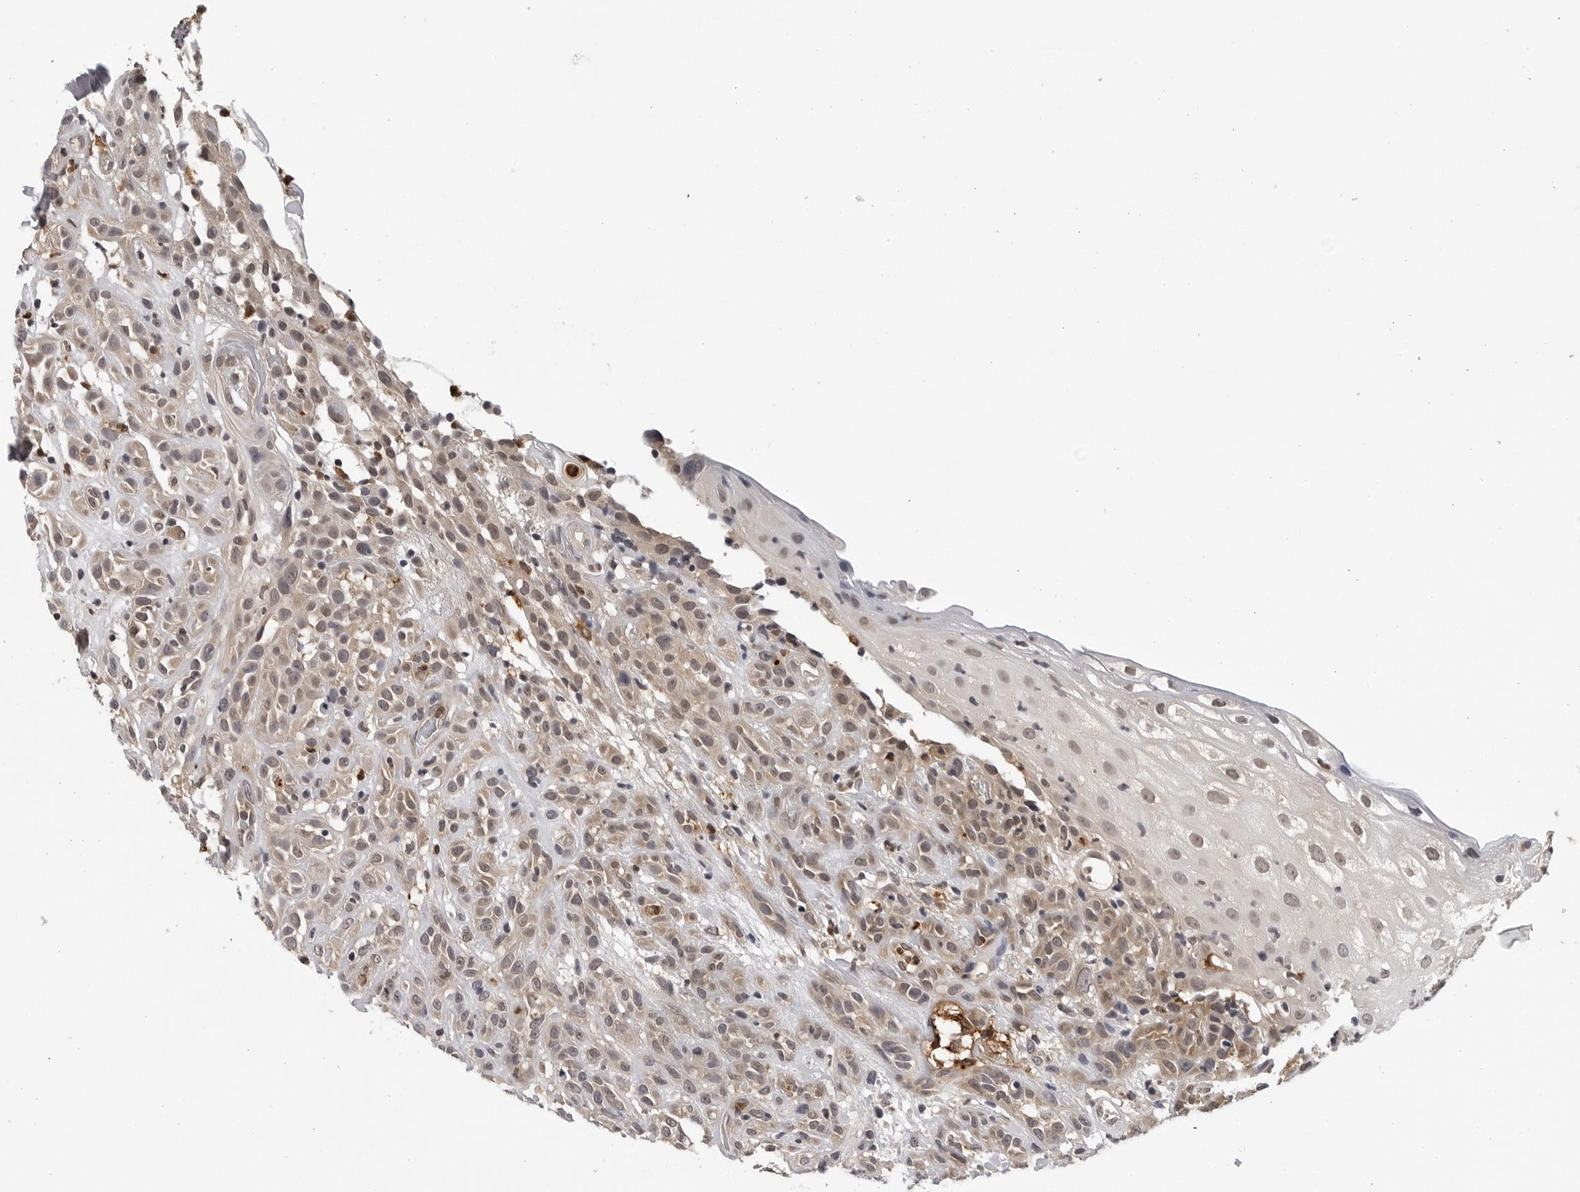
{"staining": {"intensity": "moderate", "quantity": ">75%", "location": "cytoplasmic/membranous"}, "tissue": "head and neck cancer", "cell_type": "Tumor cells", "image_type": "cancer", "snomed": [{"axis": "morphology", "description": "Normal tissue, NOS"}, {"axis": "morphology", "description": "Squamous cell carcinoma, NOS"}, {"axis": "topography", "description": "Cartilage tissue"}, {"axis": "topography", "description": "Head-Neck"}], "caption": "Immunohistochemistry (IHC) (DAB) staining of human squamous cell carcinoma (head and neck) shows moderate cytoplasmic/membranous protein staining in about >75% of tumor cells.", "gene": "TRMT13", "patient": {"sex": "male", "age": 62}}